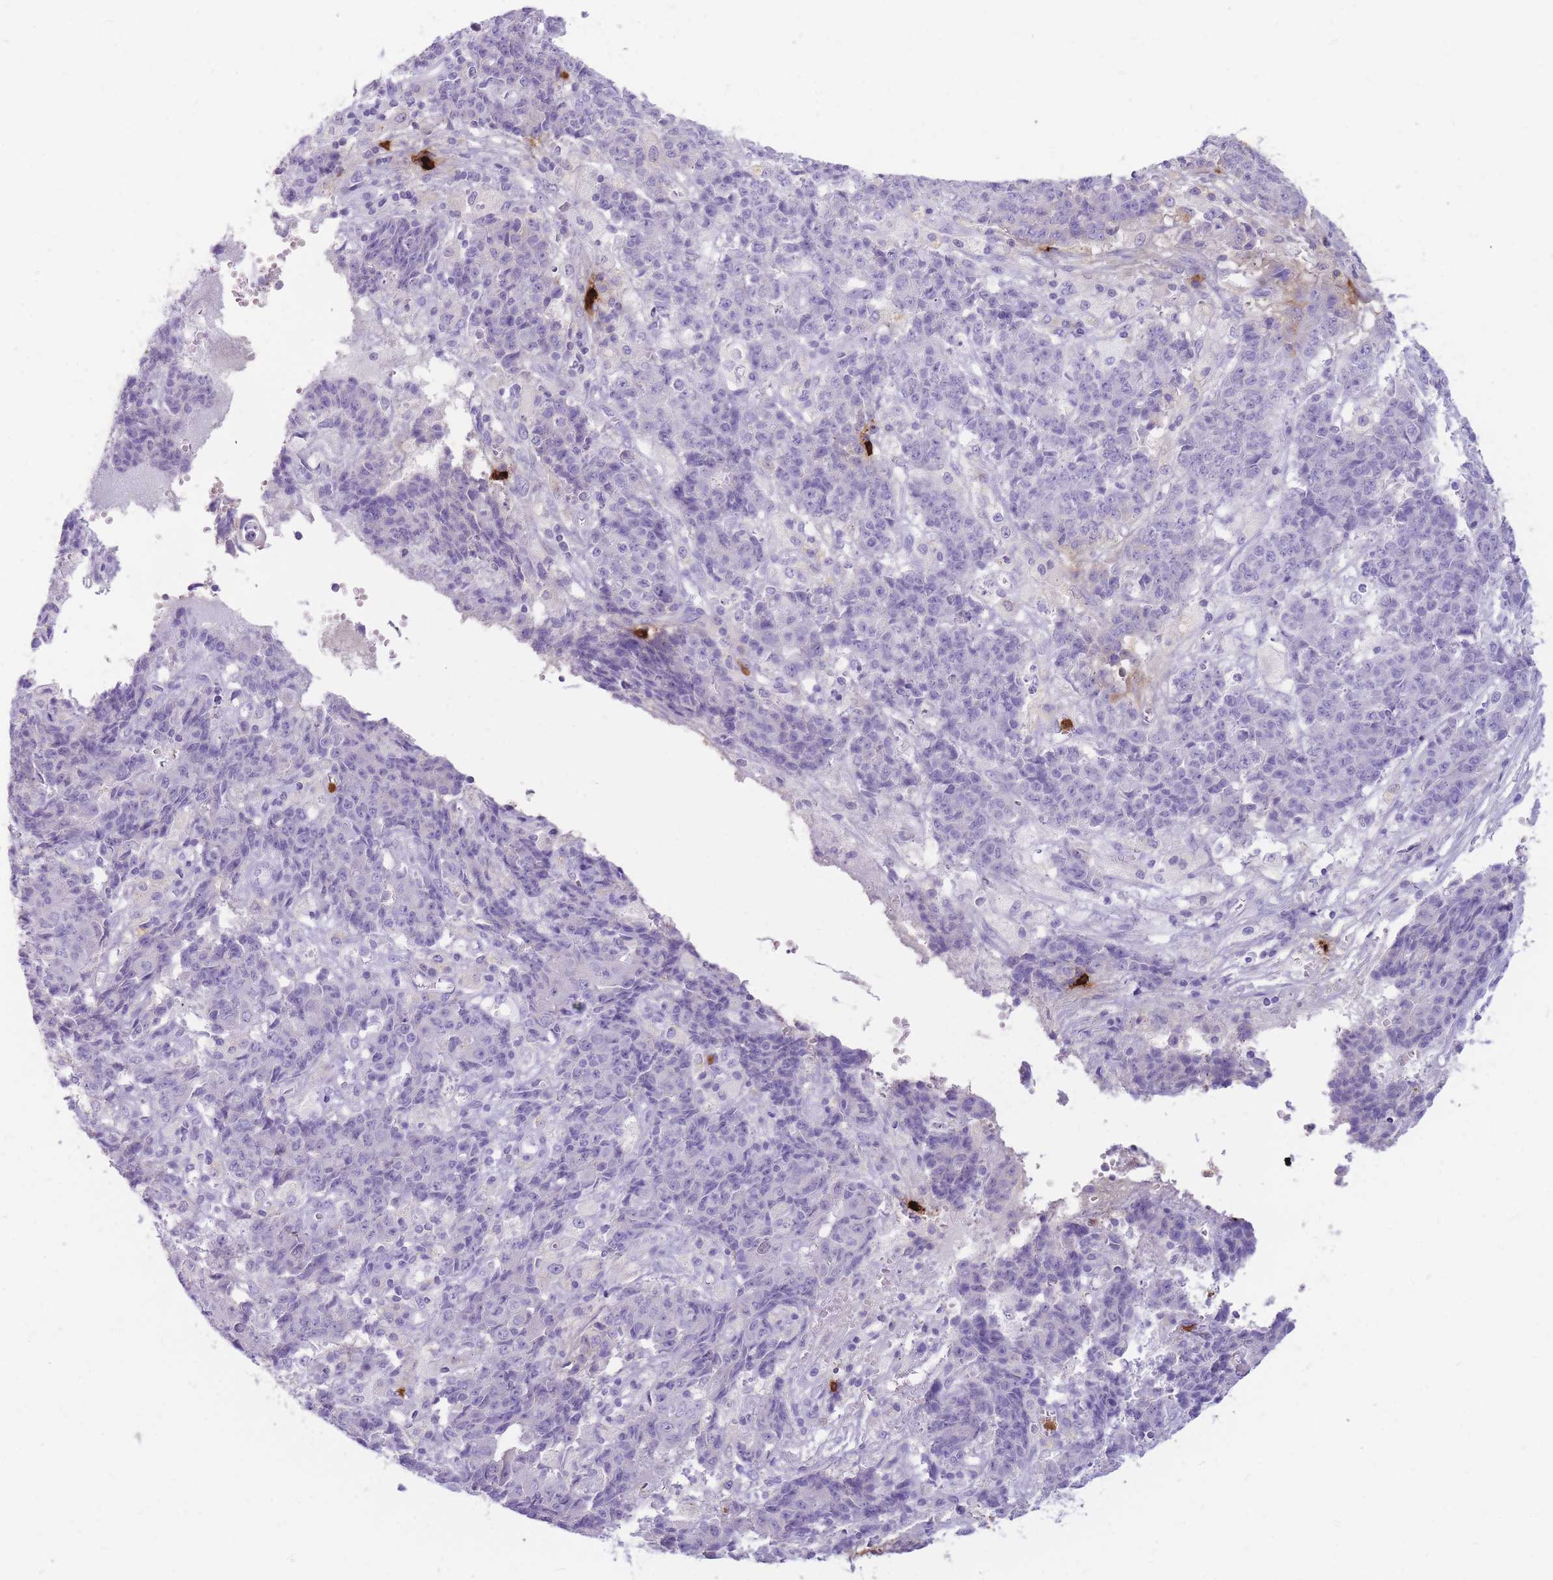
{"staining": {"intensity": "negative", "quantity": "none", "location": "none"}, "tissue": "ovarian cancer", "cell_type": "Tumor cells", "image_type": "cancer", "snomed": [{"axis": "morphology", "description": "Carcinoma, endometroid"}, {"axis": "topography", "description": "Ovary"}], "caption": "DAB (3,3'-diaminobenzidine) immunohistochemical staining of human ovarian cancer (endometroid carcinoma) exhibits no significant staining in tumor cells. (Stains: DAB (3,3'-diaminobenzidine) immunohistochemistry (IHC) with hematoxylin counter stain, Microscopy: brightfield microscopy at high magnification).", "gene": "TPSAB1", "patient": {"sex": "female", "age": 42}}